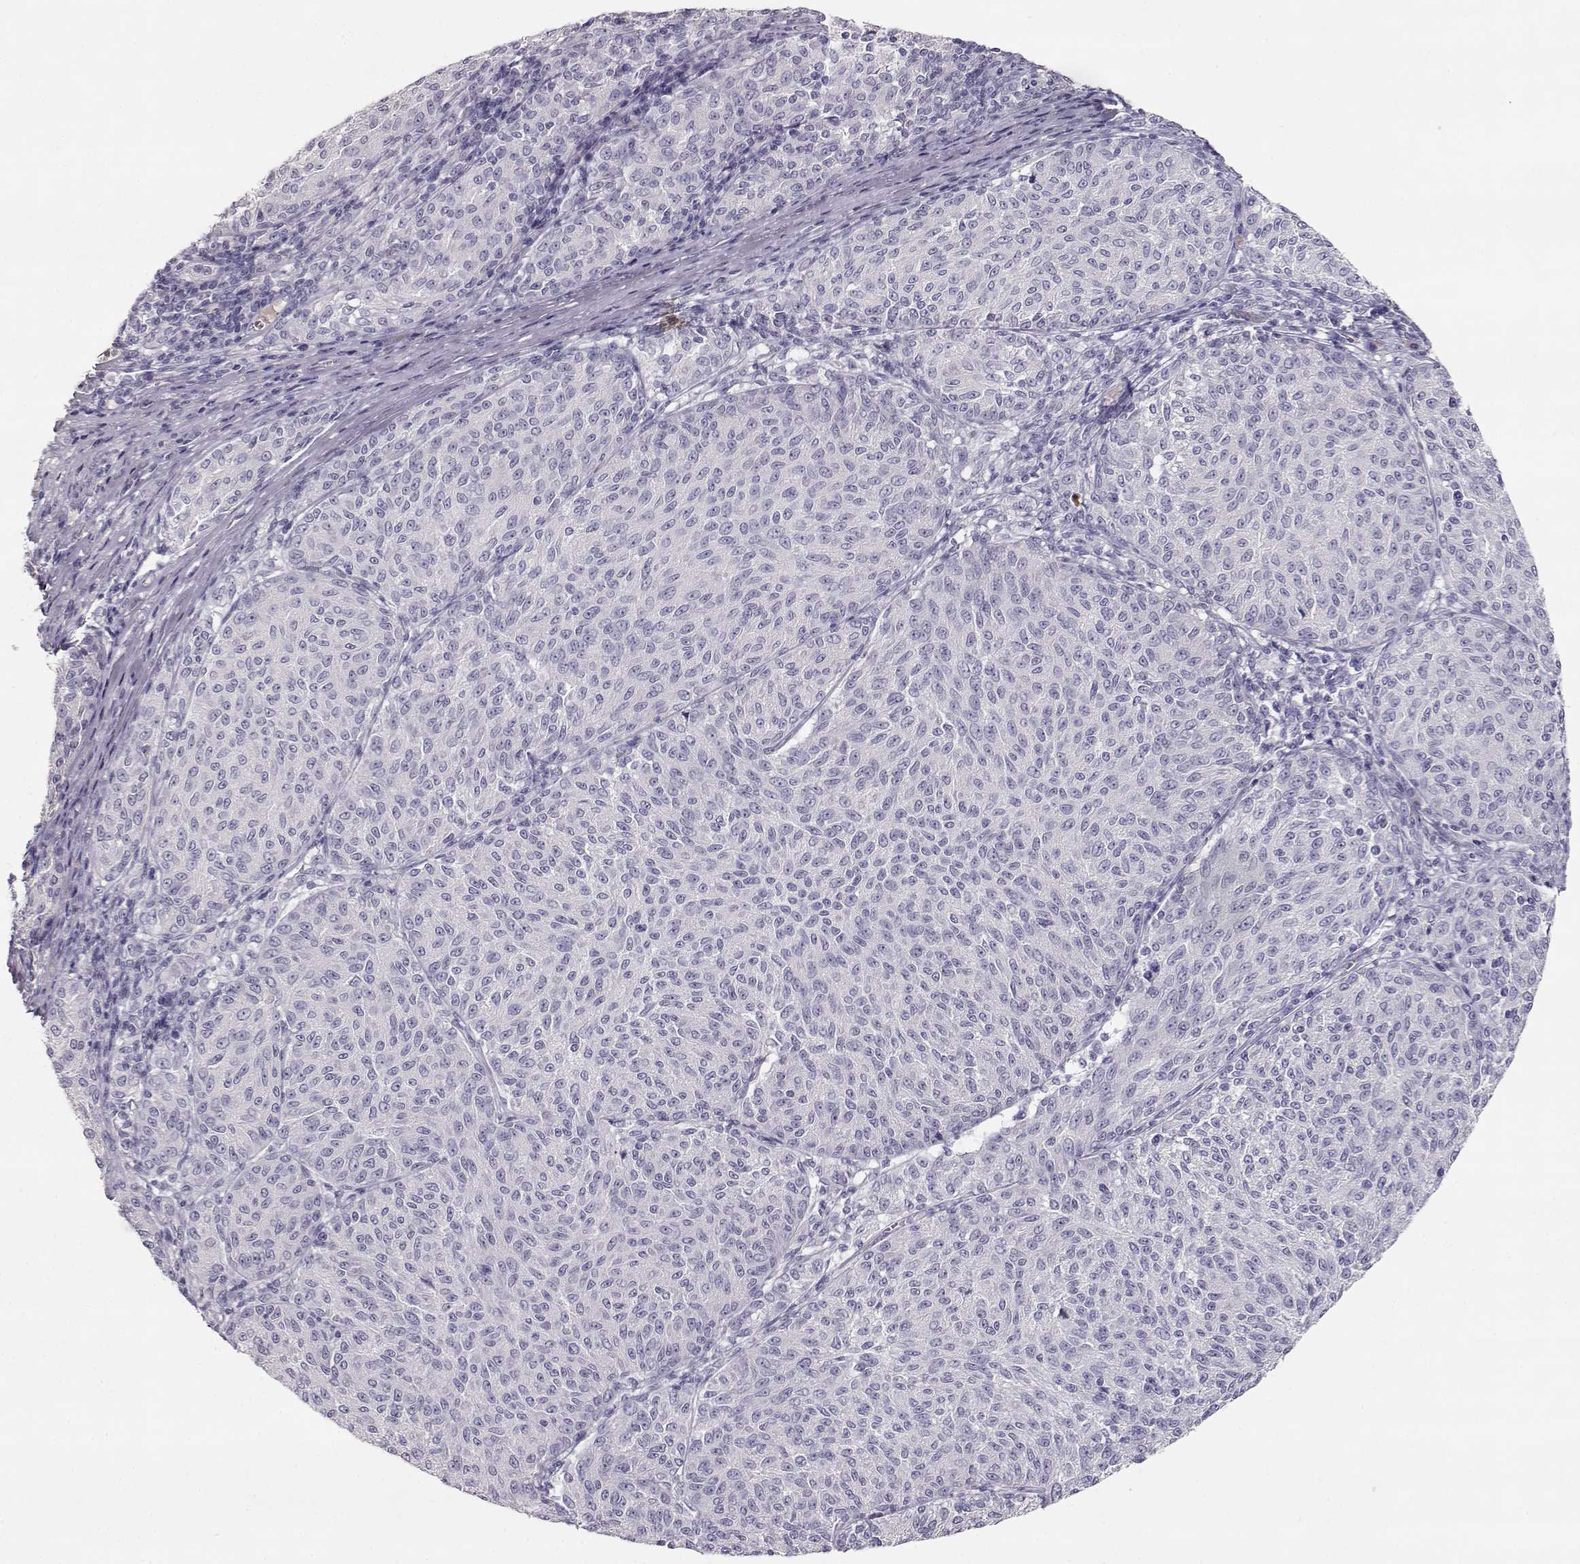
{"staining": {"intensity": "negative", "quantity": "none", "location": "none"}, "tissue": "melanoma", "cell_type": "Tumor cells", "image_type": "cancer", "snomed": [{"axis": "morphology", "description": "Malignant melanoma, NOS"}, {"axis": "topography", "description": "Skin"}], "caption": "There is no significant staining in tumor cells of malignant melanoma. (Immunohistochemistry, brightfield microscopy, high magnification).", "gene": "SLCO6A1", "patient": {"sex": "female", "age": 72}}